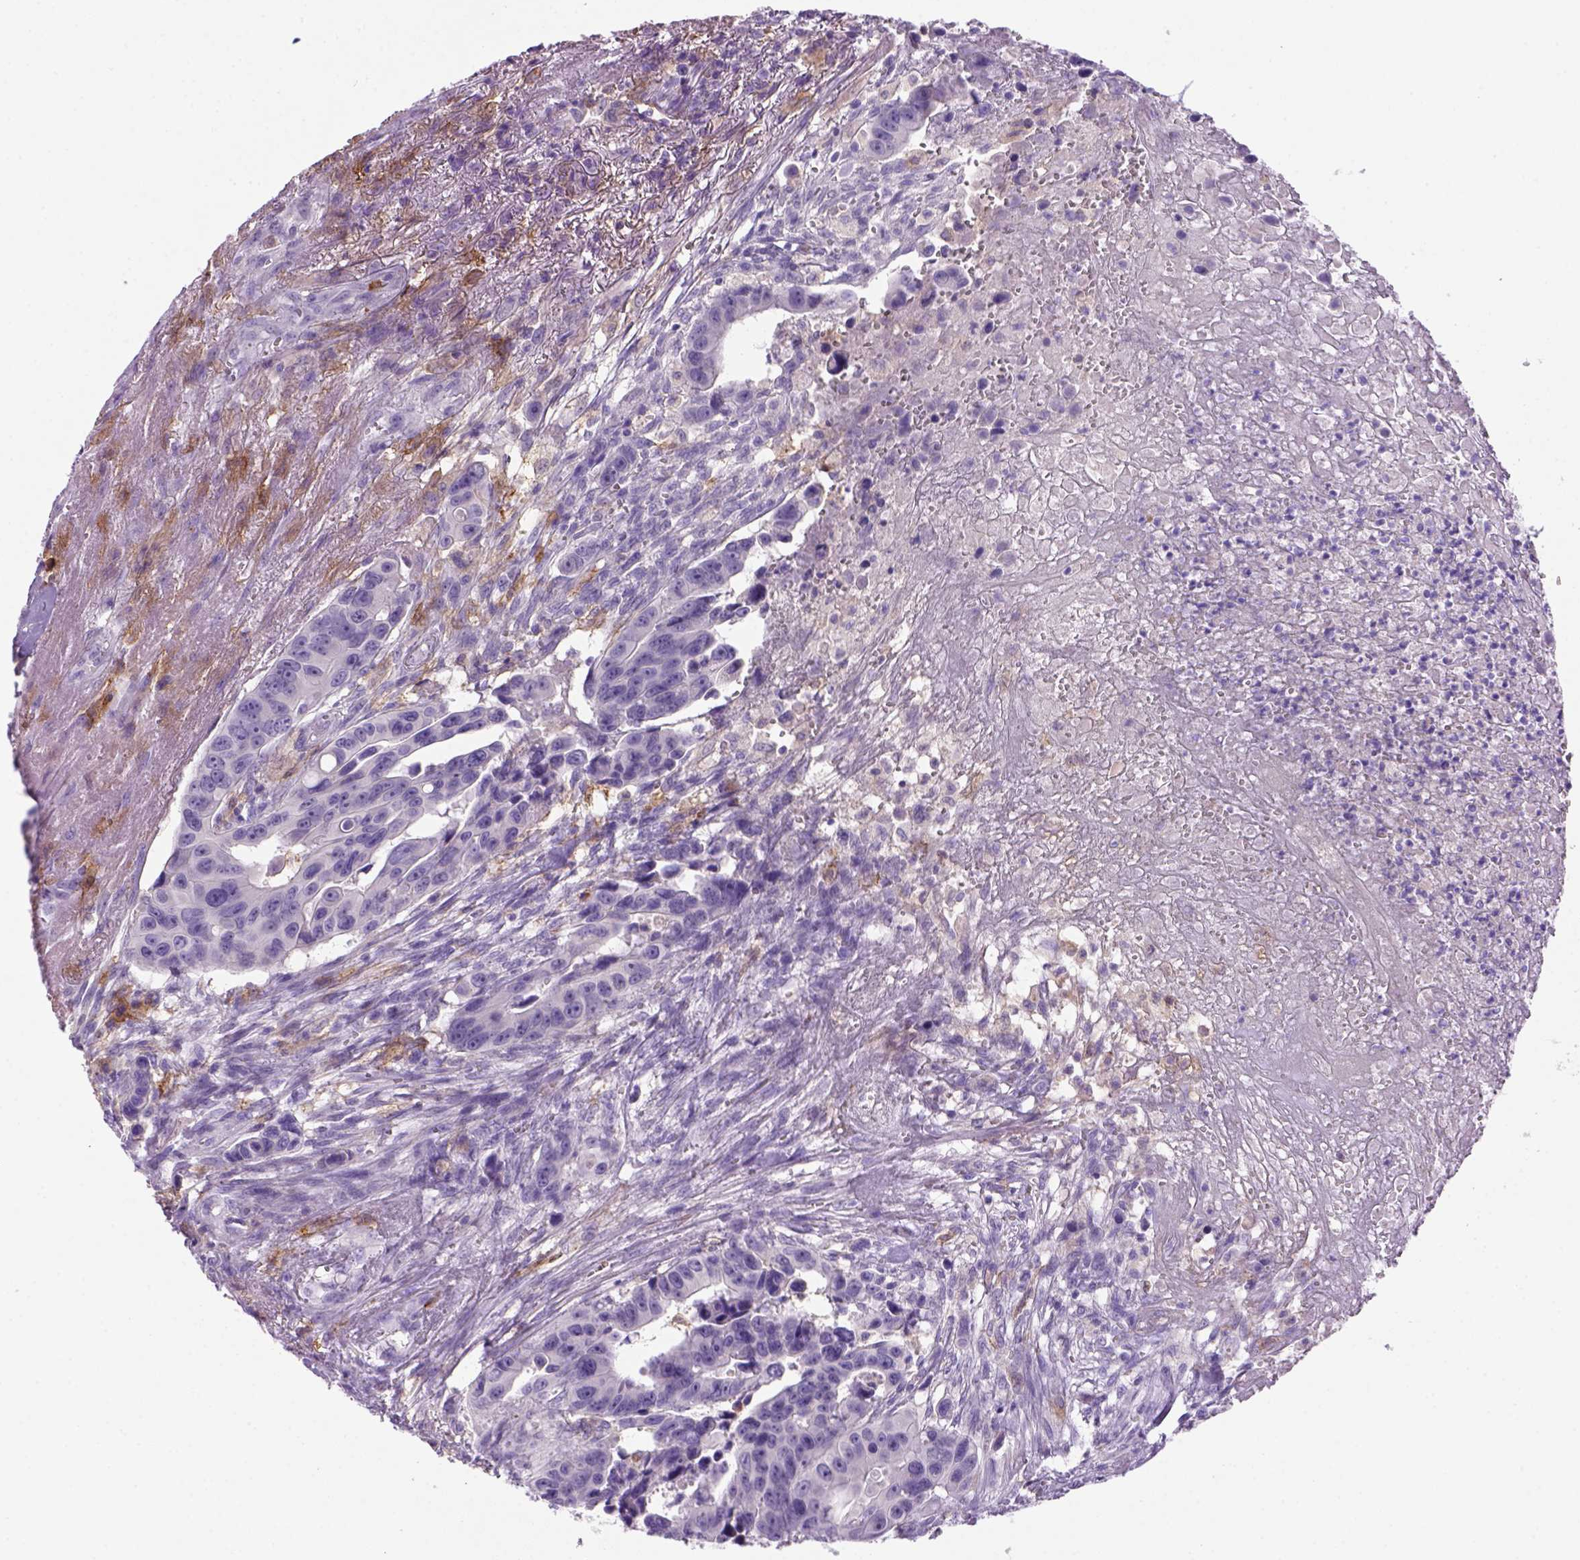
{"staining": {"intensity": "negative", "quantity": "none", "location": "none"}, "tissue": "colorectal cancer", "cell_type": "Tumor cells", "image_type": "cancer", "snomed": [{"axis": "morphology", "description": "Adenocarcinoma, NOS"}, {"axis": "topography", "description": "Colon"}], "caption": "The immunohistochemistry (IHC) photomicrograph has no significant positivity in tumor cells of colorectal cancer (adenocarcinoma) tissue.", "gene": "CD14", "patient": {"sex": "female", "age": 87}}